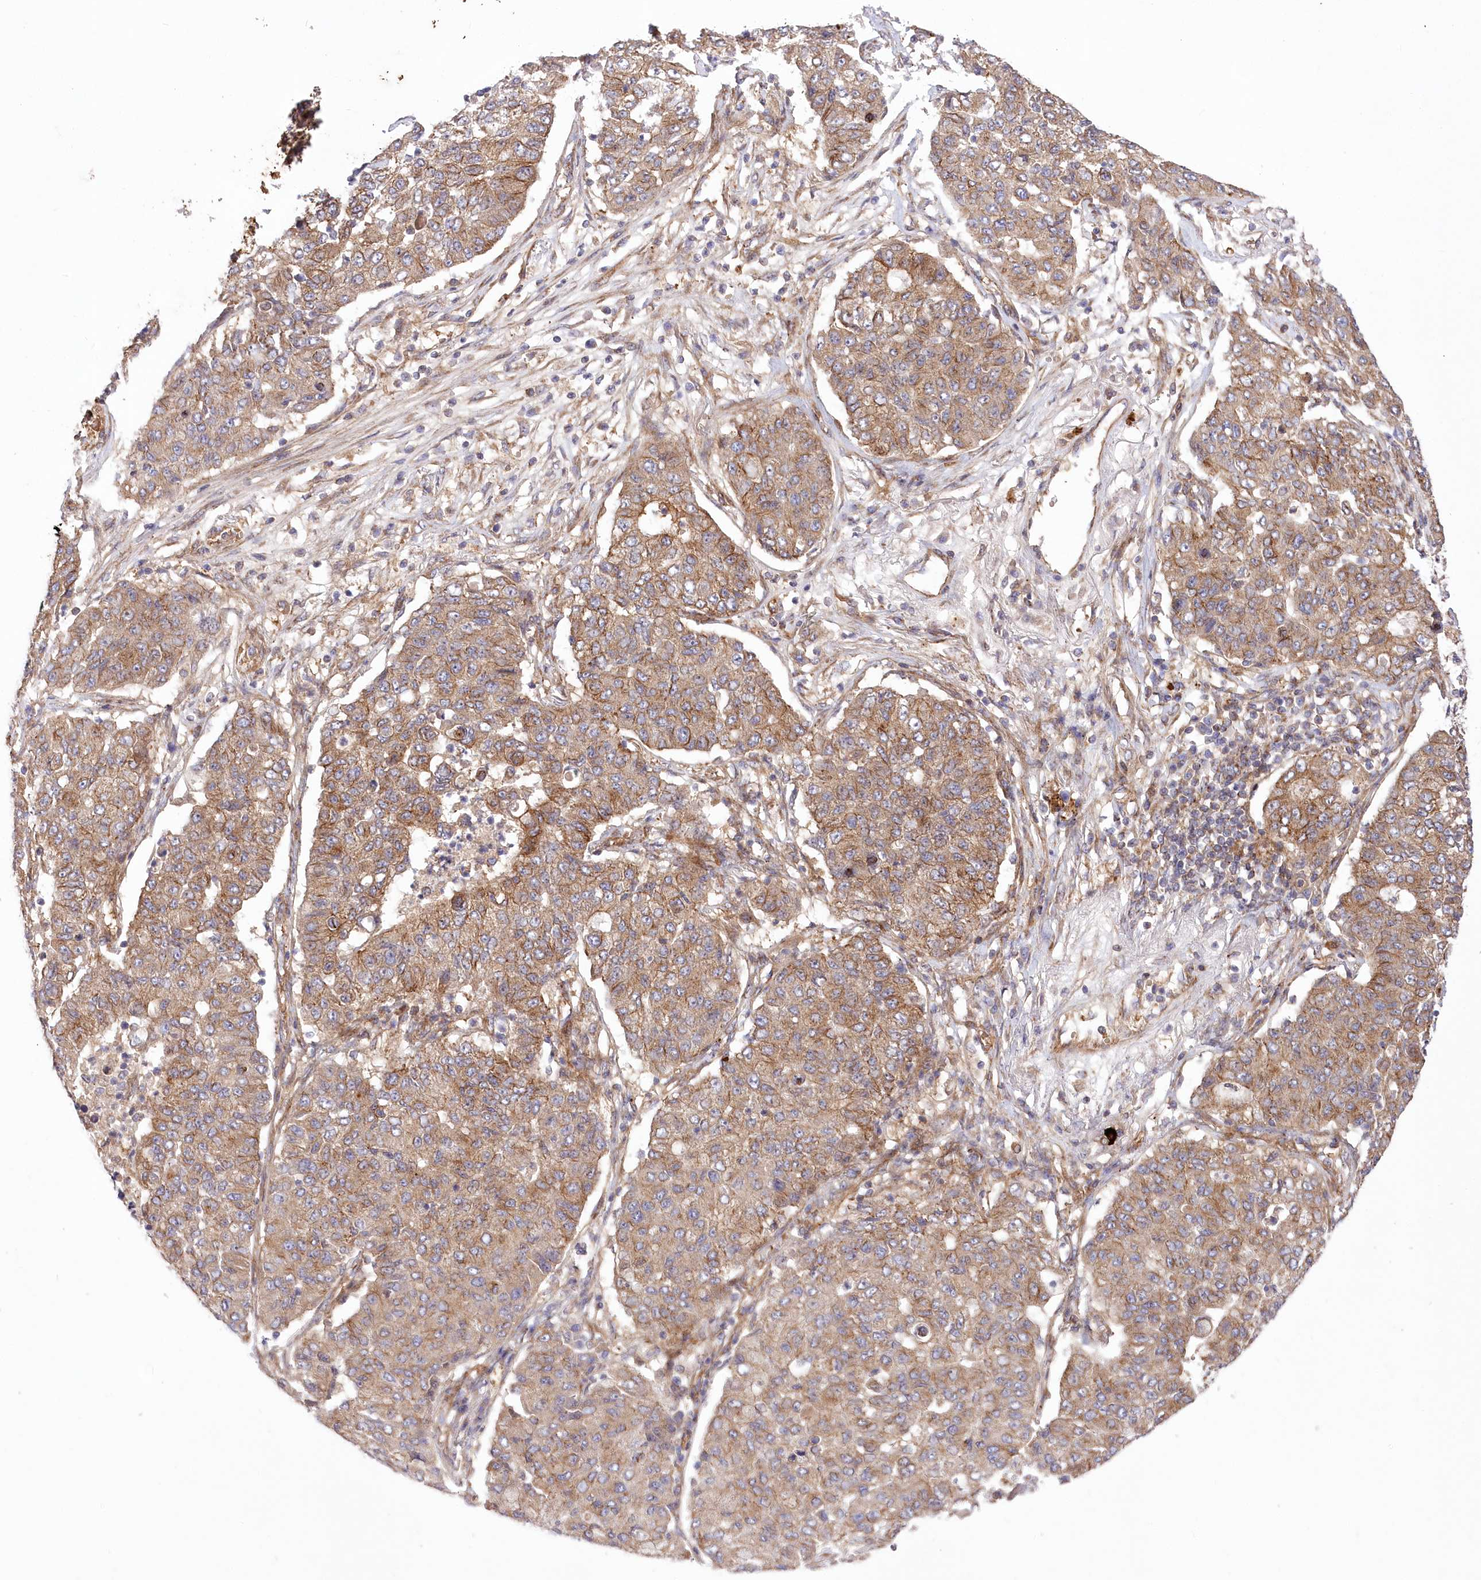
{"staining": {"intensity": "moderate", "quantity": ">75%", "location": "cytoplasmic/membranous"}, "tissue": "lung cancer", "cell_type": "Tumor cells", "image_type": "cancer", "snomed": [{"axis": "morphology", "description": "Squamous cell carcinoma, NOS"}, {"axis": "topography", "description": "Lung"}], "caption": "This micrograph exhibits immunohistochemistry staining of squamous cell carcinoma (lung), with medium moderate cytoplasmic/membranous positivity in about >75% of tumor cells.", "gene": "TRUB1", "patient": {"sex": "male", "age": 74}}